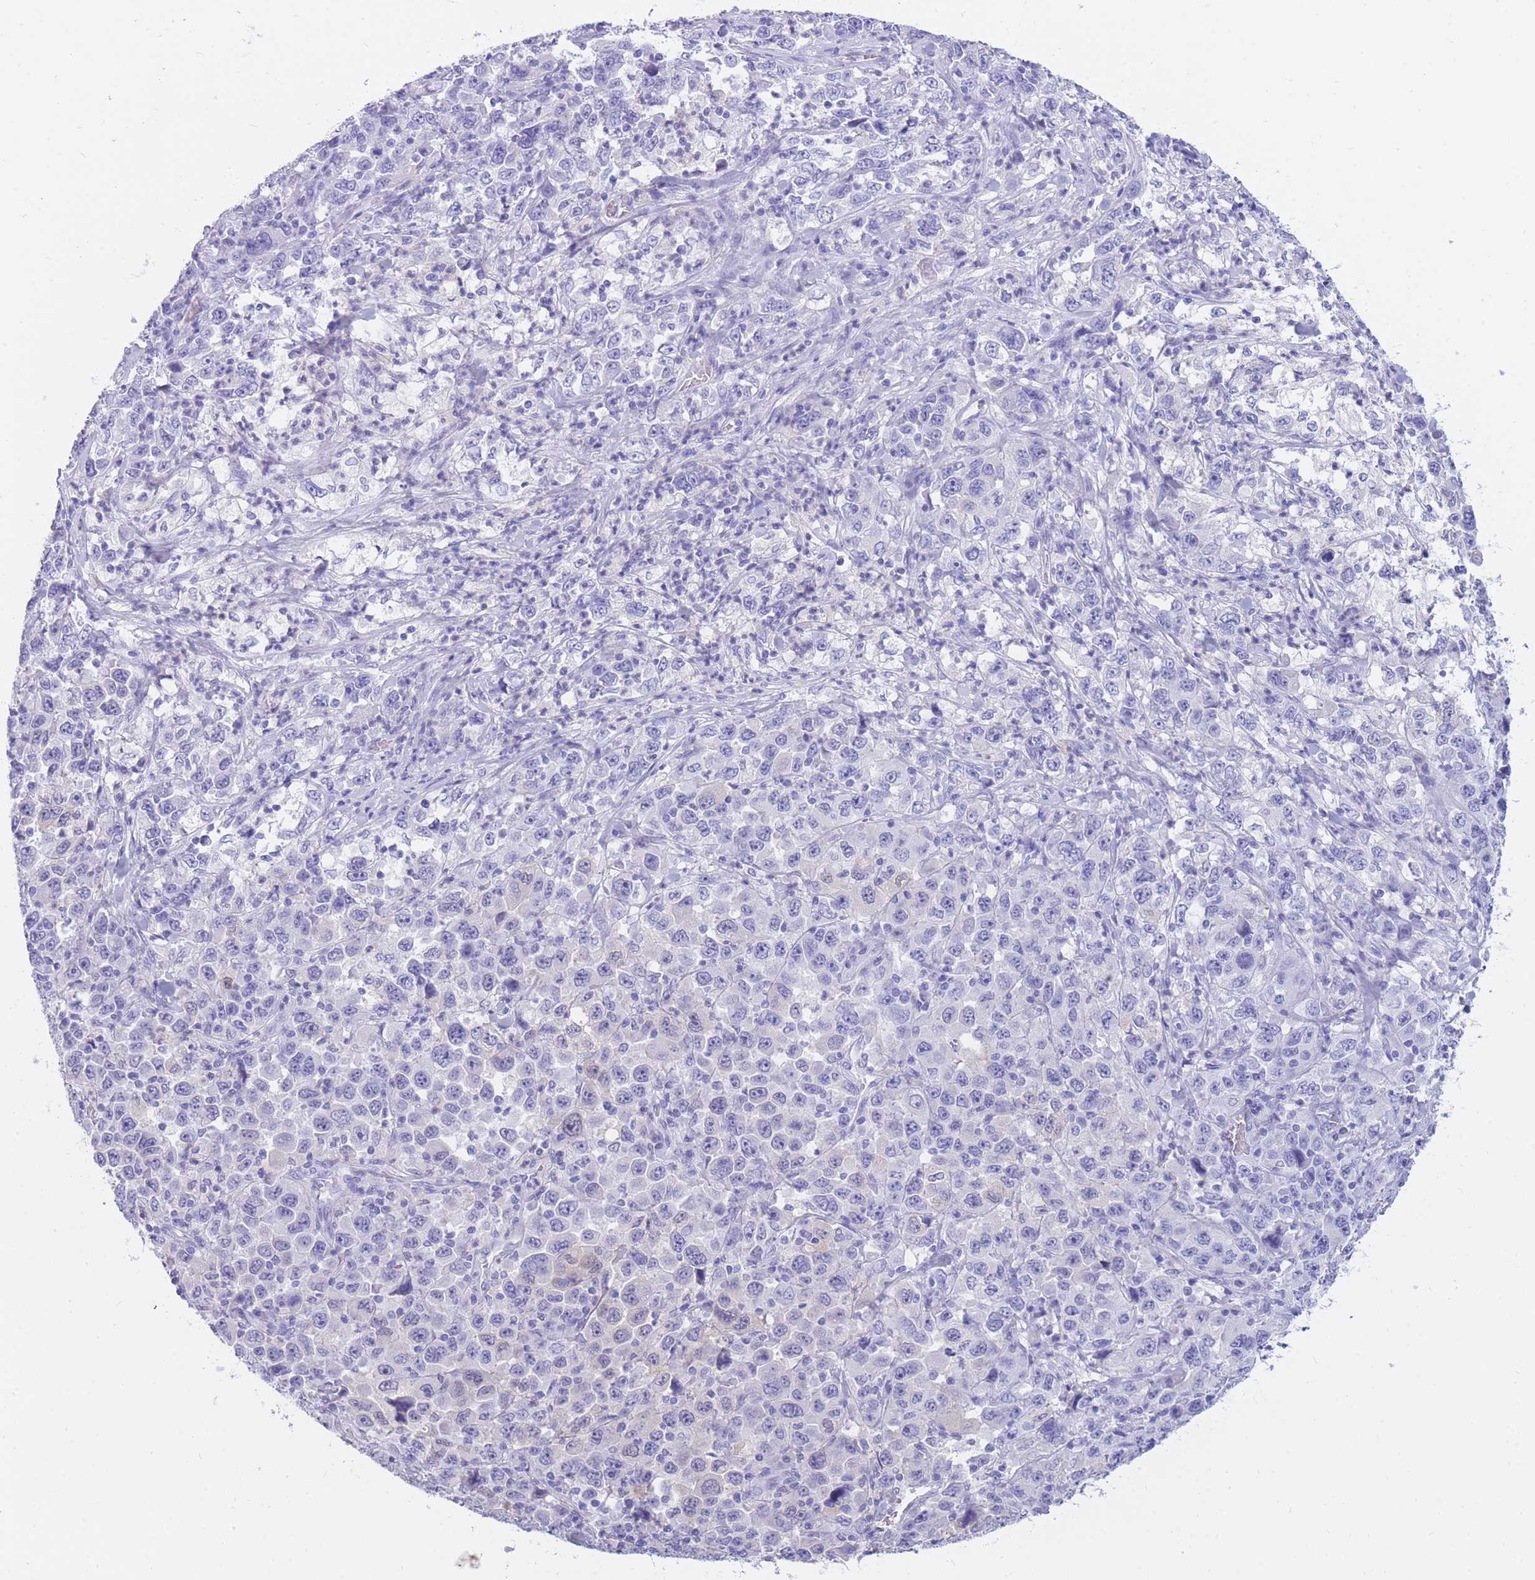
{"staining": {"intensity": "negative", "quantity": "none", "location": "none"}, "tissue": "stomach cancer", "cell_type": "Tumor cells", "image_type": "cancer", "snomed": [{"axis": "morphology", "description": "Normal tissue, NOS"}, {"axis": "morphology", "description": "Adenocarcinoma, NOS"}, {"axis": "topography", "description": "Stomach, upper"}, {"axis": "topography", "description": "Stomach"}], "caption": "Histopathology image shows no significant protein expression in tumor cells of stomach cancer (adenocarcinoma). (Brightfield microscopy of DAB IHC at high magnification).", "gene": "SULT1A1", "patient": {"sex": "male", "age": 59}}